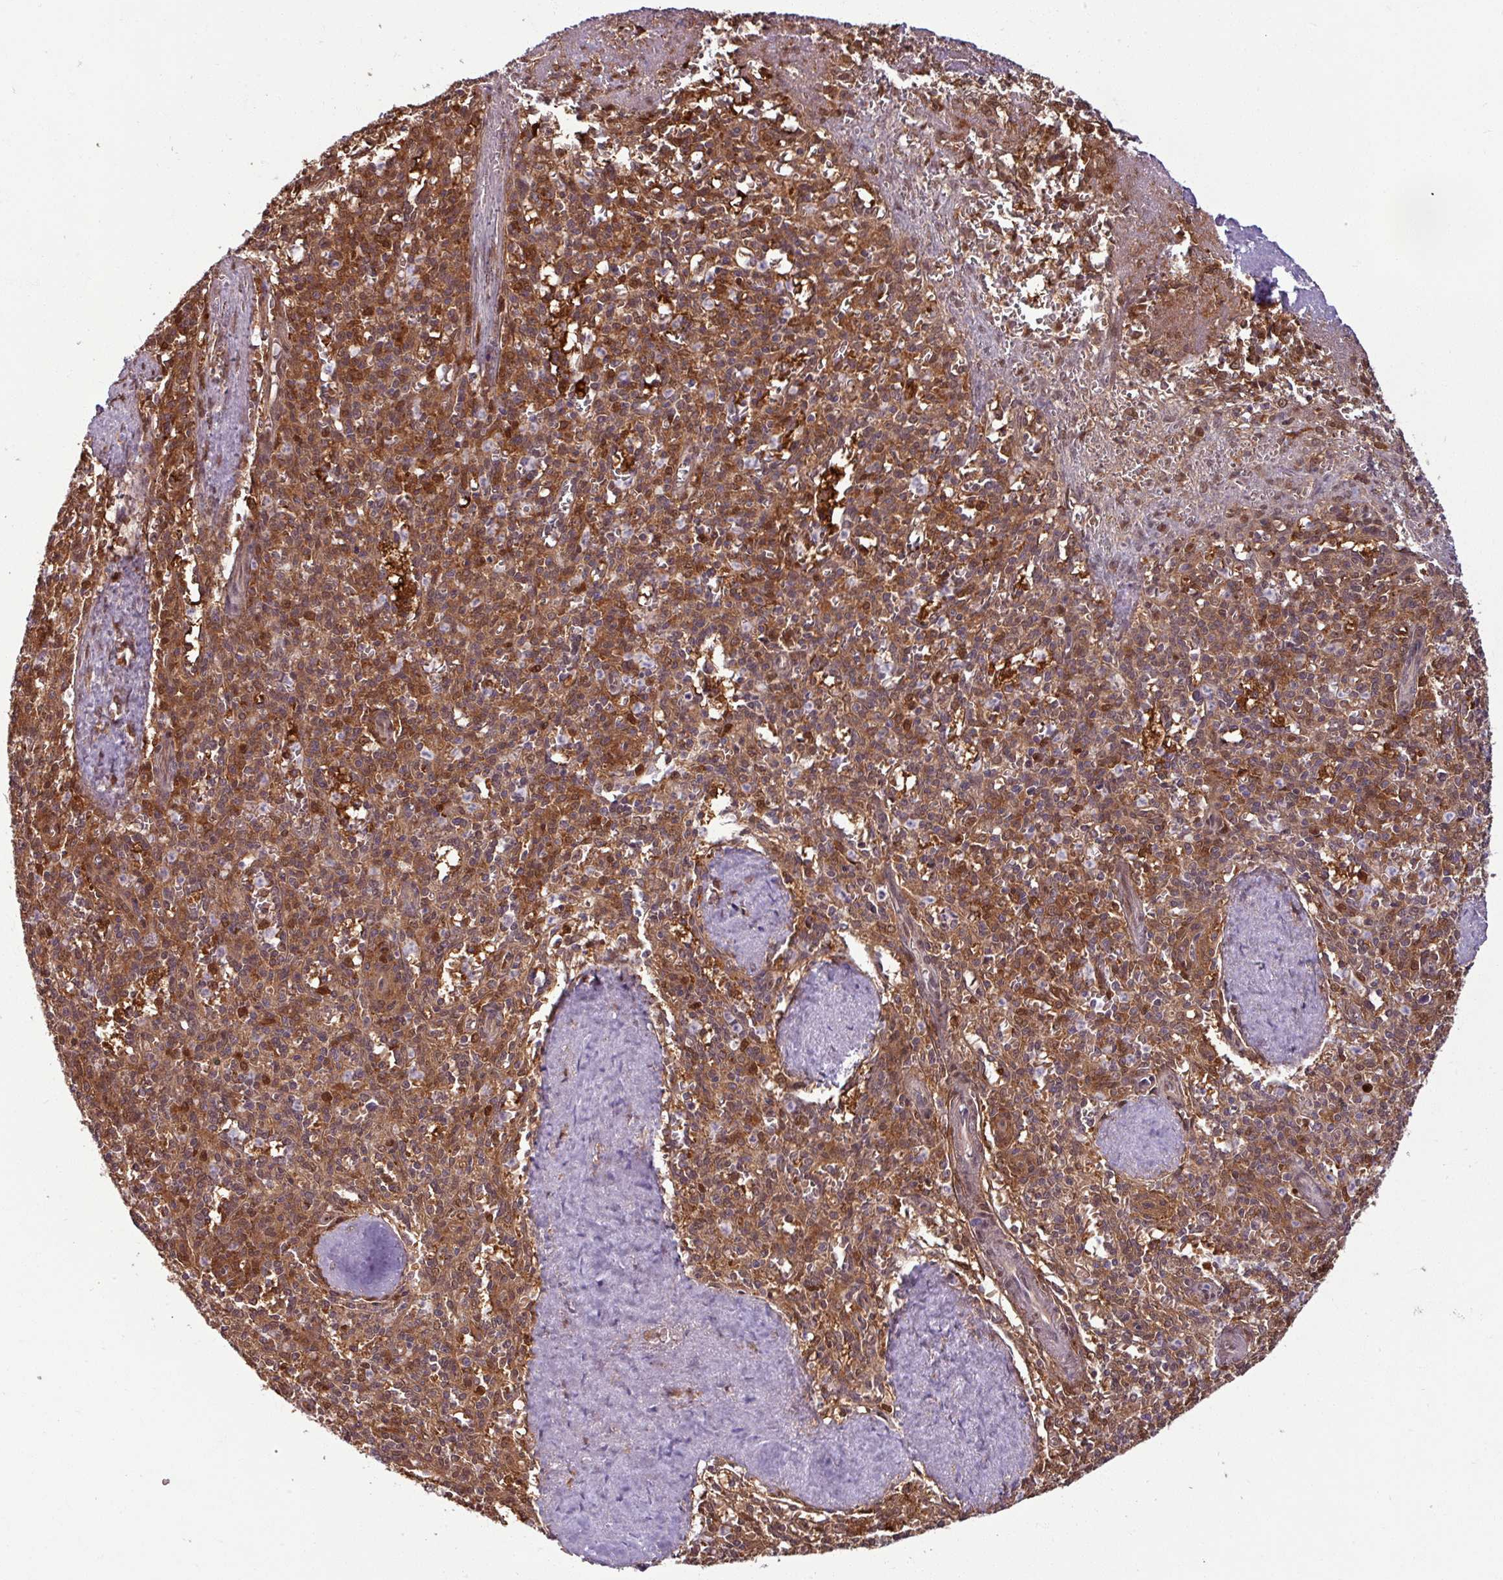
{"staining": {"intensity": "moderate", "quantity": "25%-75%", "location": "cytoplasmic/membranous,nuclear"}, "tissue": "spleen", "cell_type": "Cells in red pulp", "image_type": "normal", "snomed": [{"axis": "morphology", "description": "Normal tissue, NOS"}, {"axis": "topography", "description": "Spleen"}], "caption": "Spleen stained with immunohistochemistry (IHC) displays moderate cytoplasmic/membranous,nuclear positivity in approximately 25%-75% of cells in red pulp.", "gene": "KCTD11", "patient": {"sex": "female", "age": 70}}